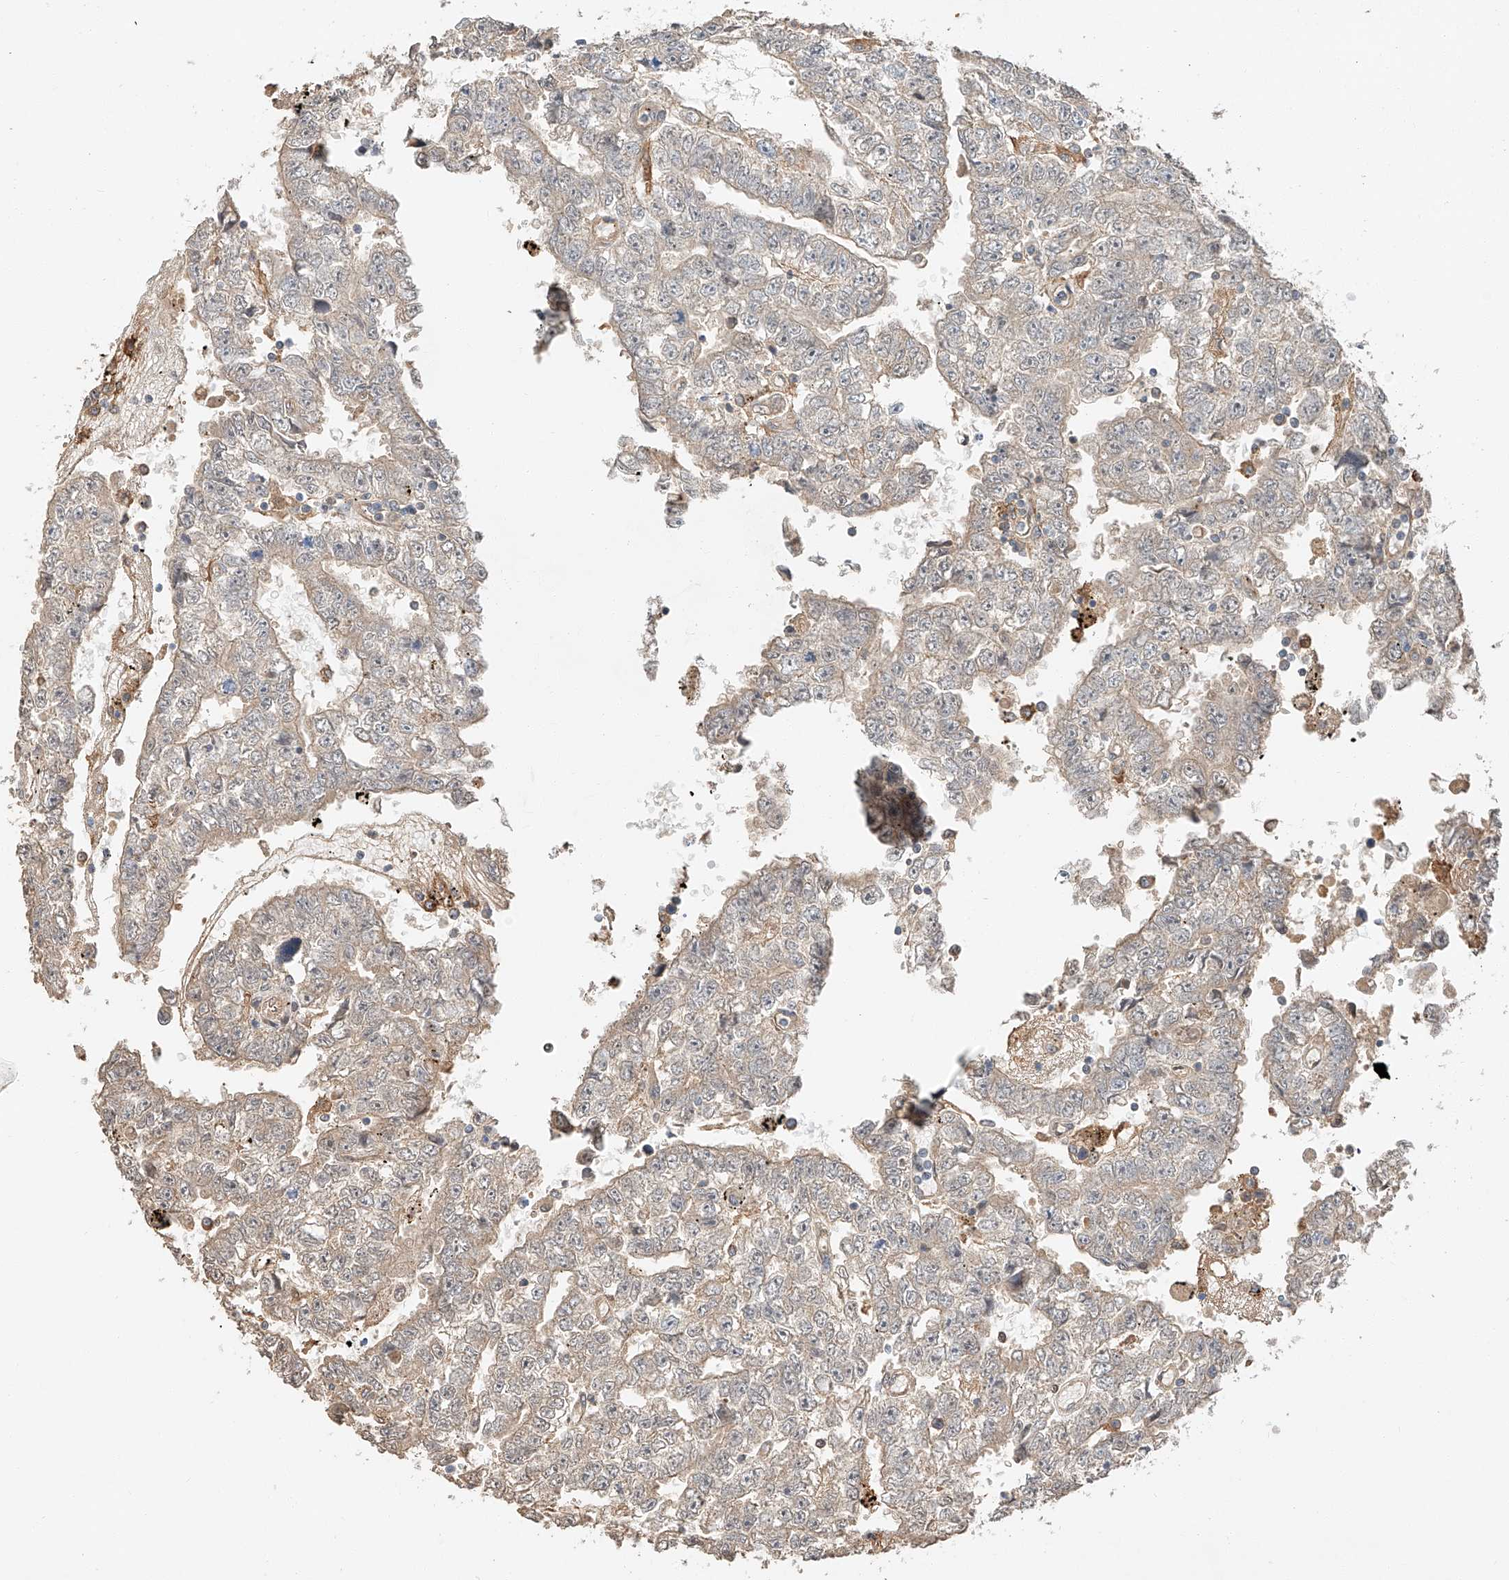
{"staining": {"intensity": "weak", "quantity": "<25%", "location": "cytoplasmic/membranous"}, "tissue": "testis cancer", "cell_type": "Tumor cells", "image_type": "cancer", "snomed": [{"axis": "morphology", "description": "Carcinoma, Embryonal, NOS"}, {"axis": "topography", "description": "Testis"}], "caption": "Tumor cells show no significant expression in testis cancer (embryonal carcinoma).", "gene": "SUSD6", "patient": {"sex": "male", "age": 25}}